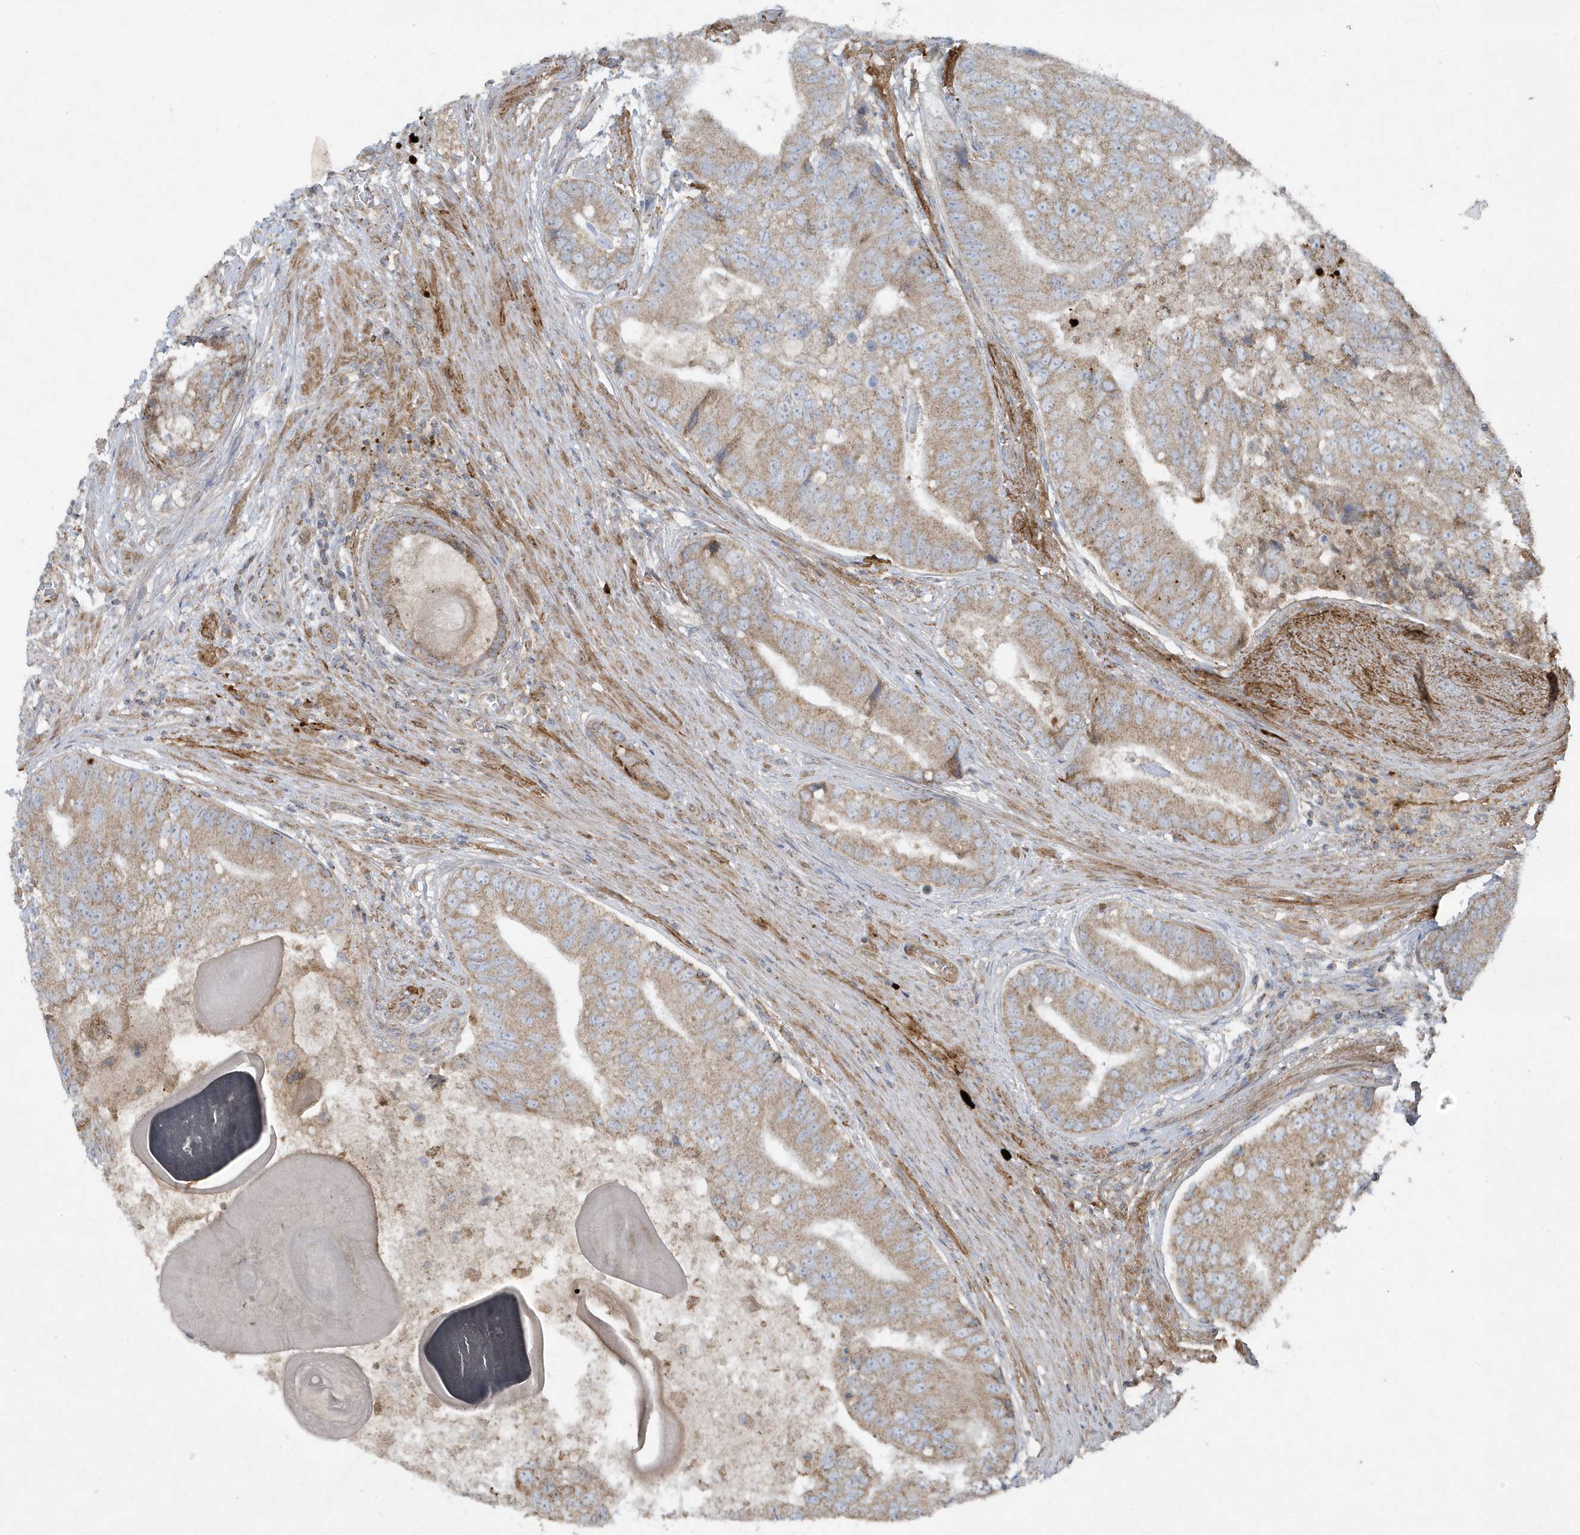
{"staining": {"intensity": "moderate", "quantity": ">75%", "location": "cytoplasmic/membranous"}, "tissue": "prostate cancer", "cell_type": "Tumor cells", "image_type": "cancer", "snomed": [{"axis": "morphology", "description": "Adenocarcinoma, High grade"}, {"axis": "topography", "description": "Prostate"}], "caption": "Prostate cancer stained with DAB (3,3'-diaminobenzidine) IHC shows medium levels of moderate cytoplasmic/membranous staining in about >75% of tumor cells. The staining was performed using DAB, with brown indicating positive protein expression. Nuclei are stained blue with hematoxylin.", "gene": "SLC38A2", "patient": {"sex": "male", "age": 70}}